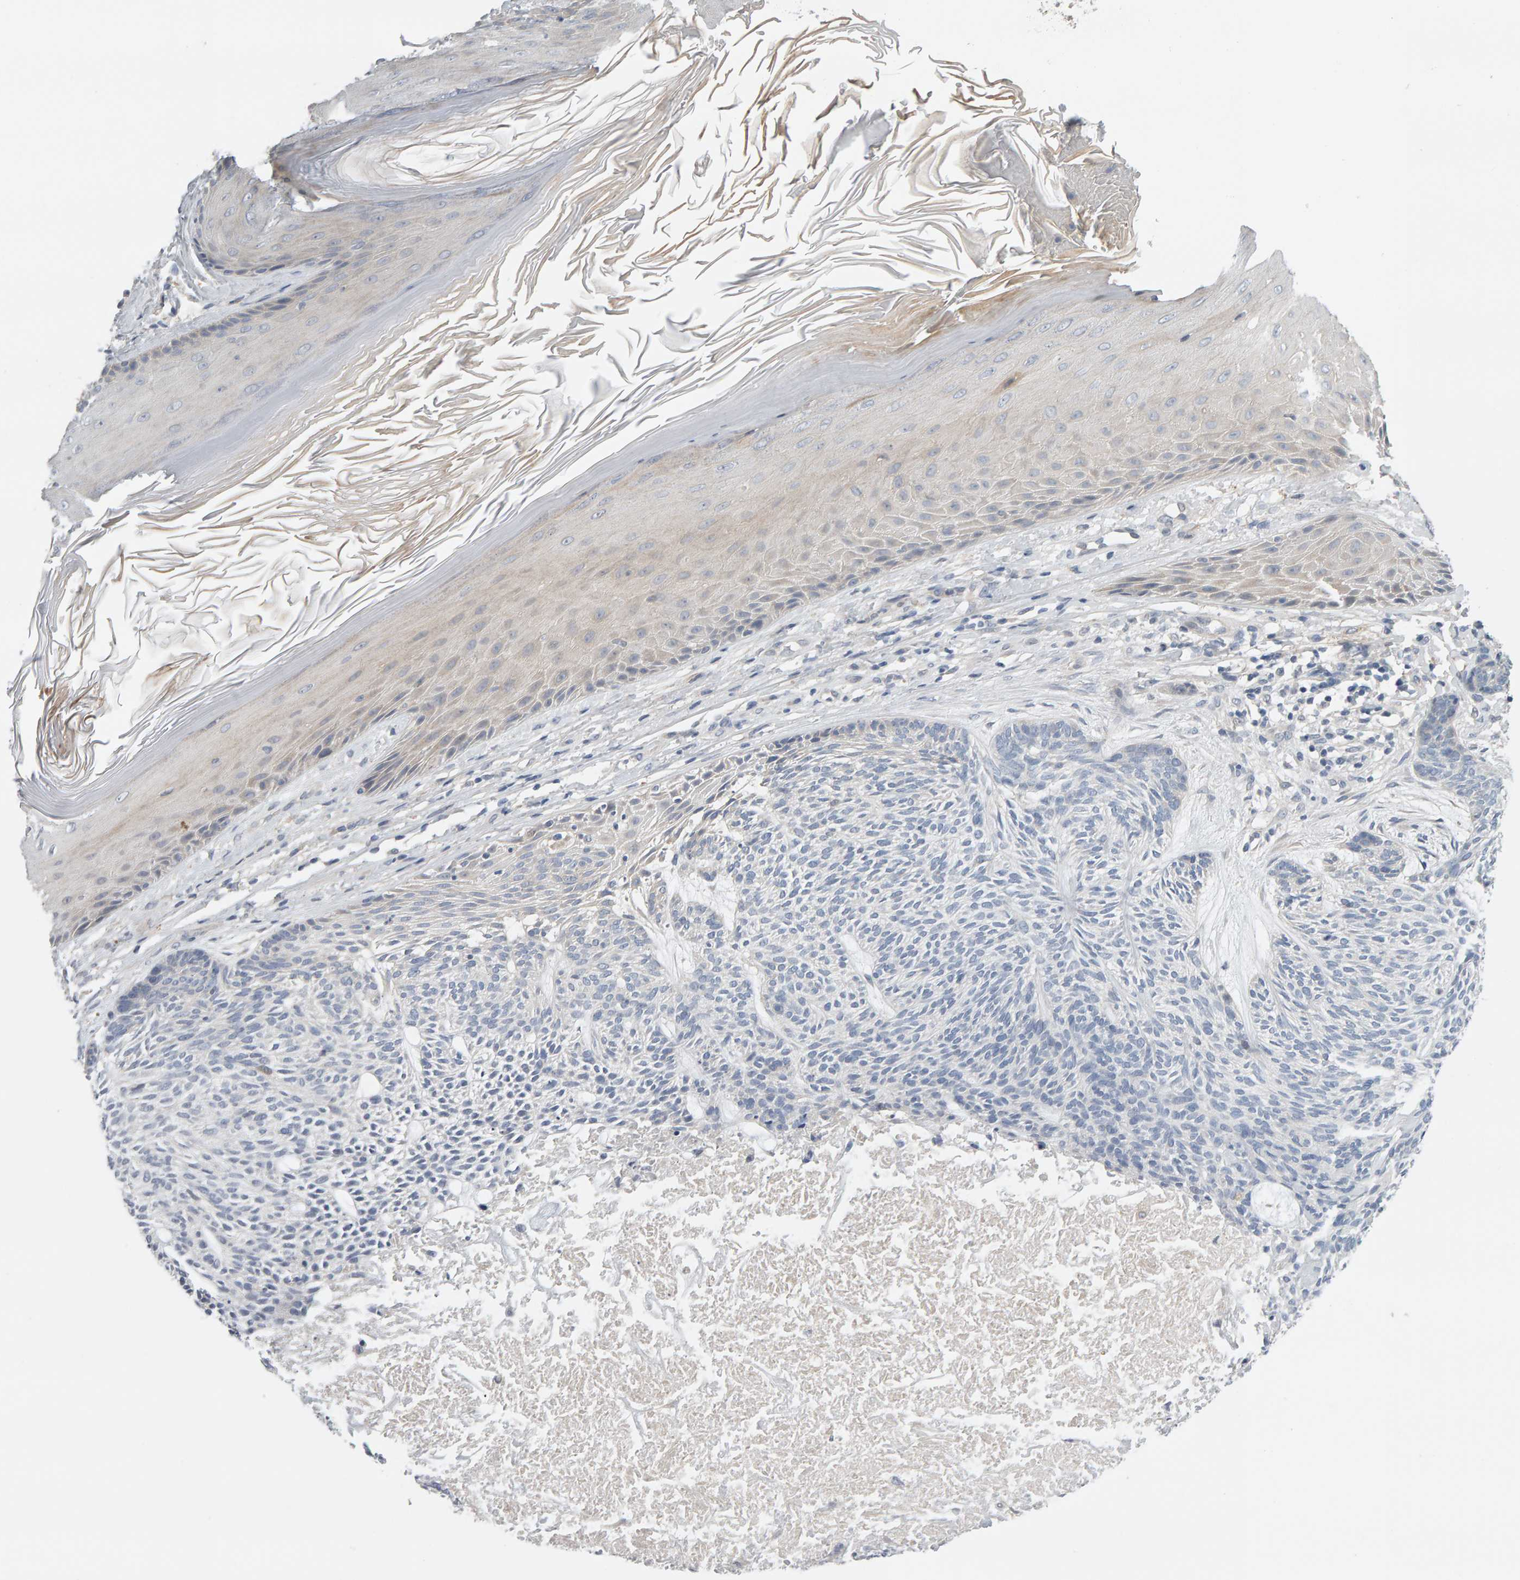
{"staining": {"intensity": "negative", "quantity": "none", "location": "none"}, "tissue": "skin cancer", "cell_type": "Tumor cells", "image_type": "cancer", "snomed": [{"axis": "morphology", "description": "Basal cell carcinoma"}, {"axis": "topography", "description": "Skin"}], "caption": "There is no significant staining in tumor cells of skin cancer (basal cell carcinoma).", "gene": "GFUS", "patient": {"sex": "male", "age": 55}}